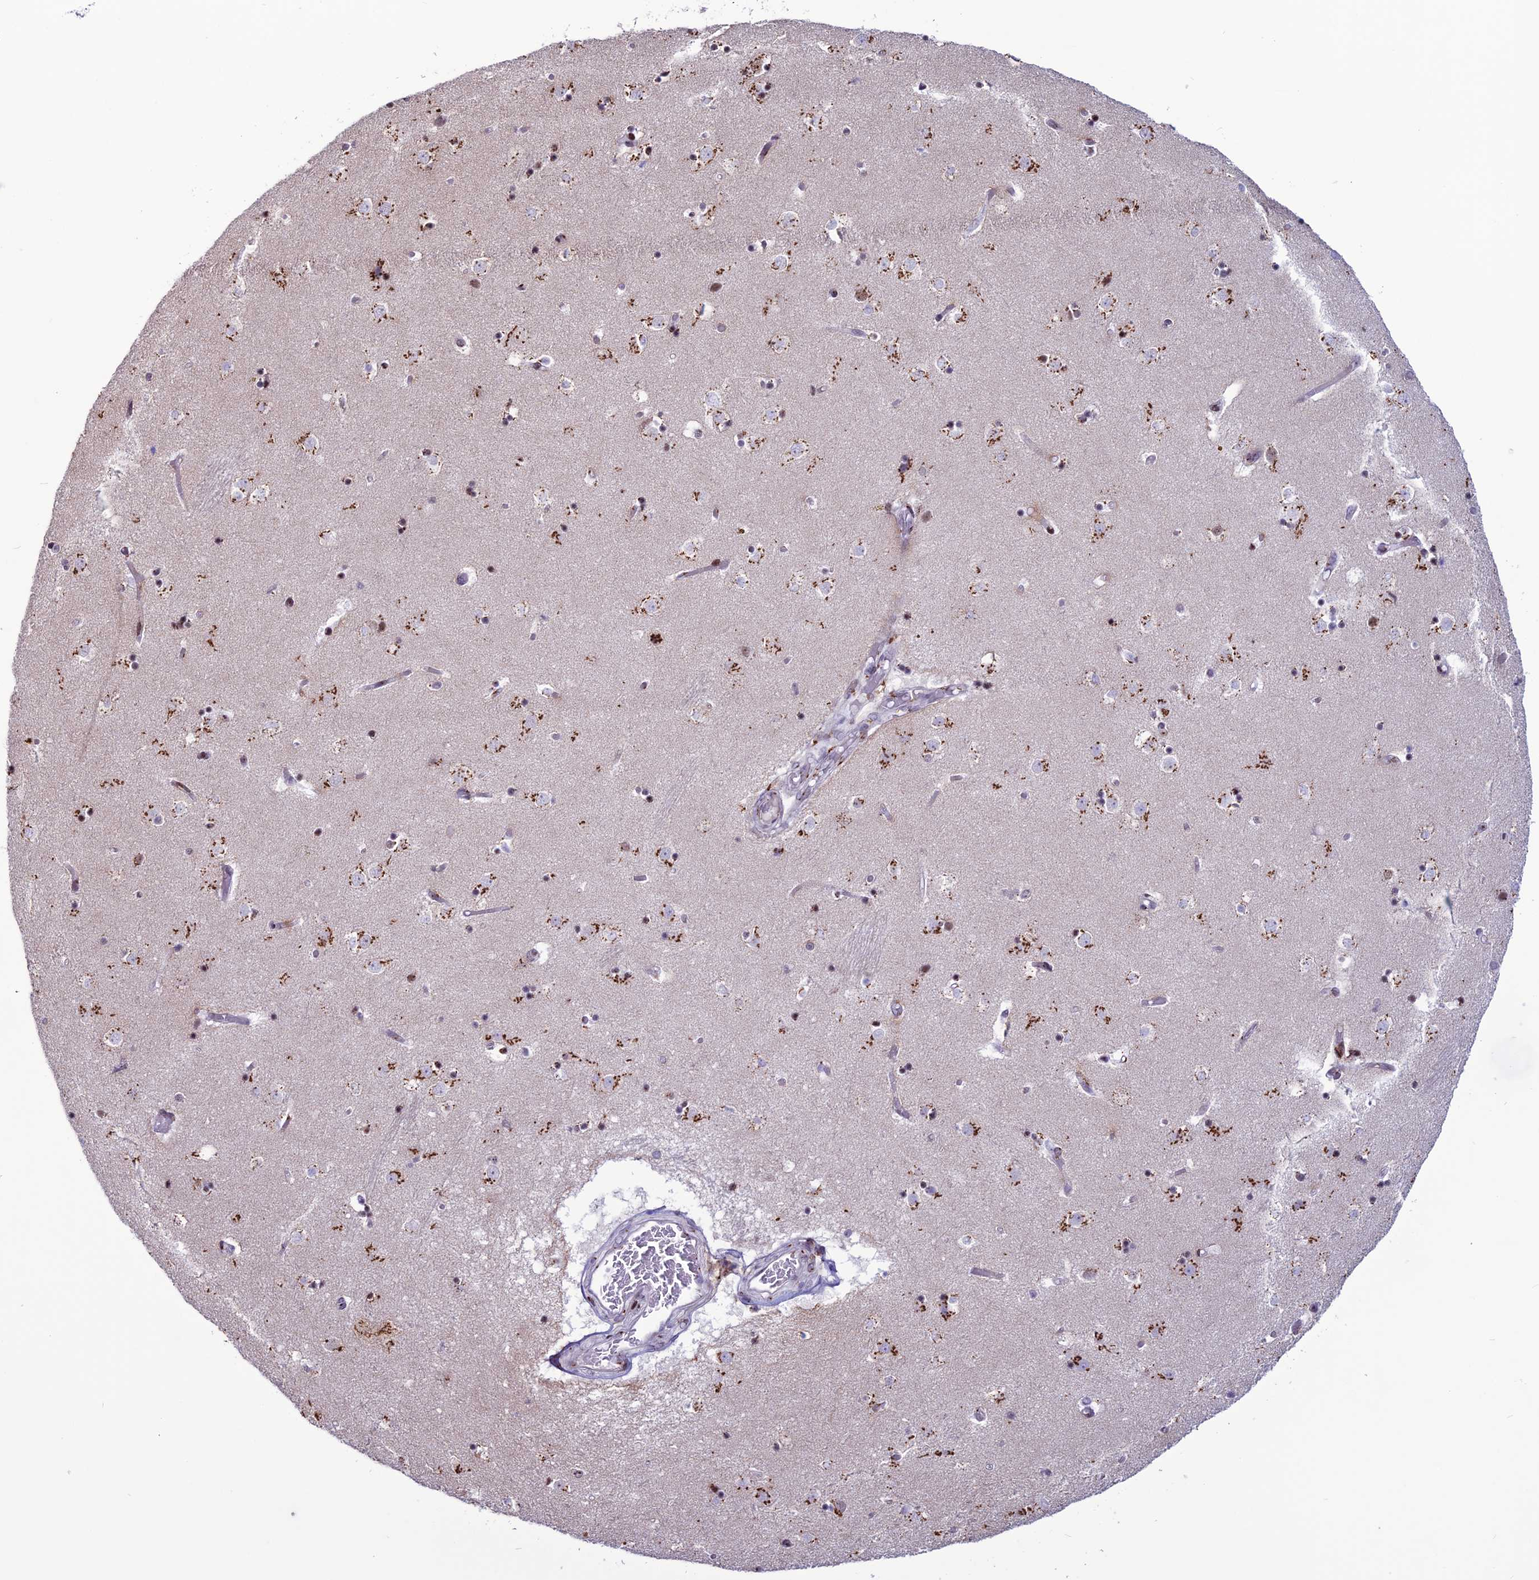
{"staining": {"intensity": "strong", "quantity": "25%-75%", "location": "cytoplasmic/membranous"}, "tissue": "caudate", "cell_type": "Glial cells", "image_type": "normal", "snomed": [{"axis": "morphology", "description": "Normal tissue, NOS"}, {"axis": "topography", "description": "Lateral ventricle wall"}], "caption": "Immunohistochemistry (IHC) of normal human caudate shows high levels of strong cytoplasmic/membranous positivity in approximately 25%-75% of glial cells. (brown staining indicates protein expression, while blue staining denotes nuclei).", "gene": "PLEKHA4", "patient": {"sex": "female", "age": 52}}